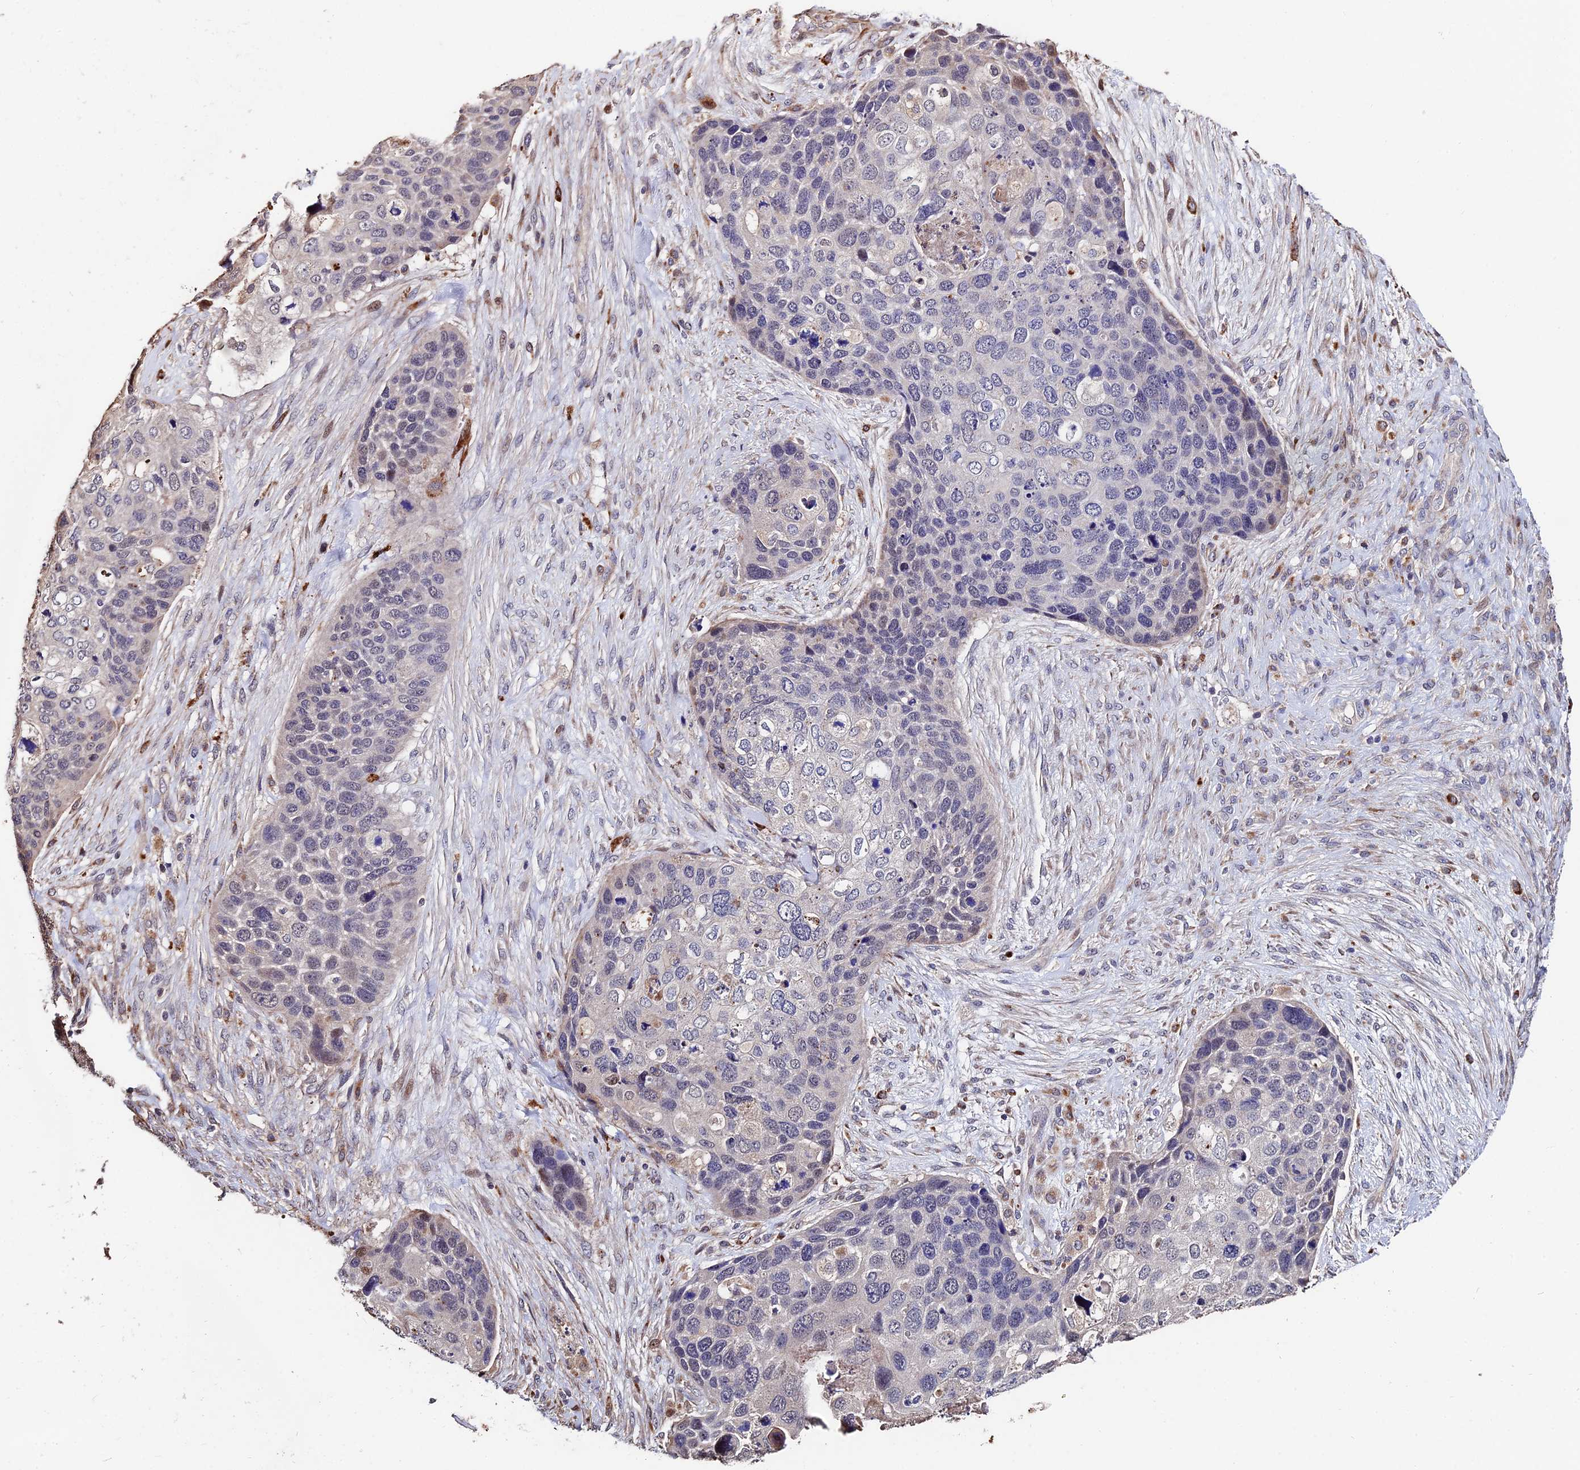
{"staining": {"intensity": "negative", "quantity": "none", "location": "none"}, "tissue": "skin cancer", "cell_type": "Tumor cells", "image_type": "cancer", "snomed": [{"axis": "morphology", "description": "Basal cell carcinoma"}, {"axis": "topography", "description": "Skin"}], "caption": "Protein analysis of basal cell carcinoma (skin) reveals no significant positivity in tumor cells. (Immunohistochemistry (ihc), brightfield microscopy, high magnification).", "gene": "ACTR5", "patient": {"sex": "female", "age": 74}}